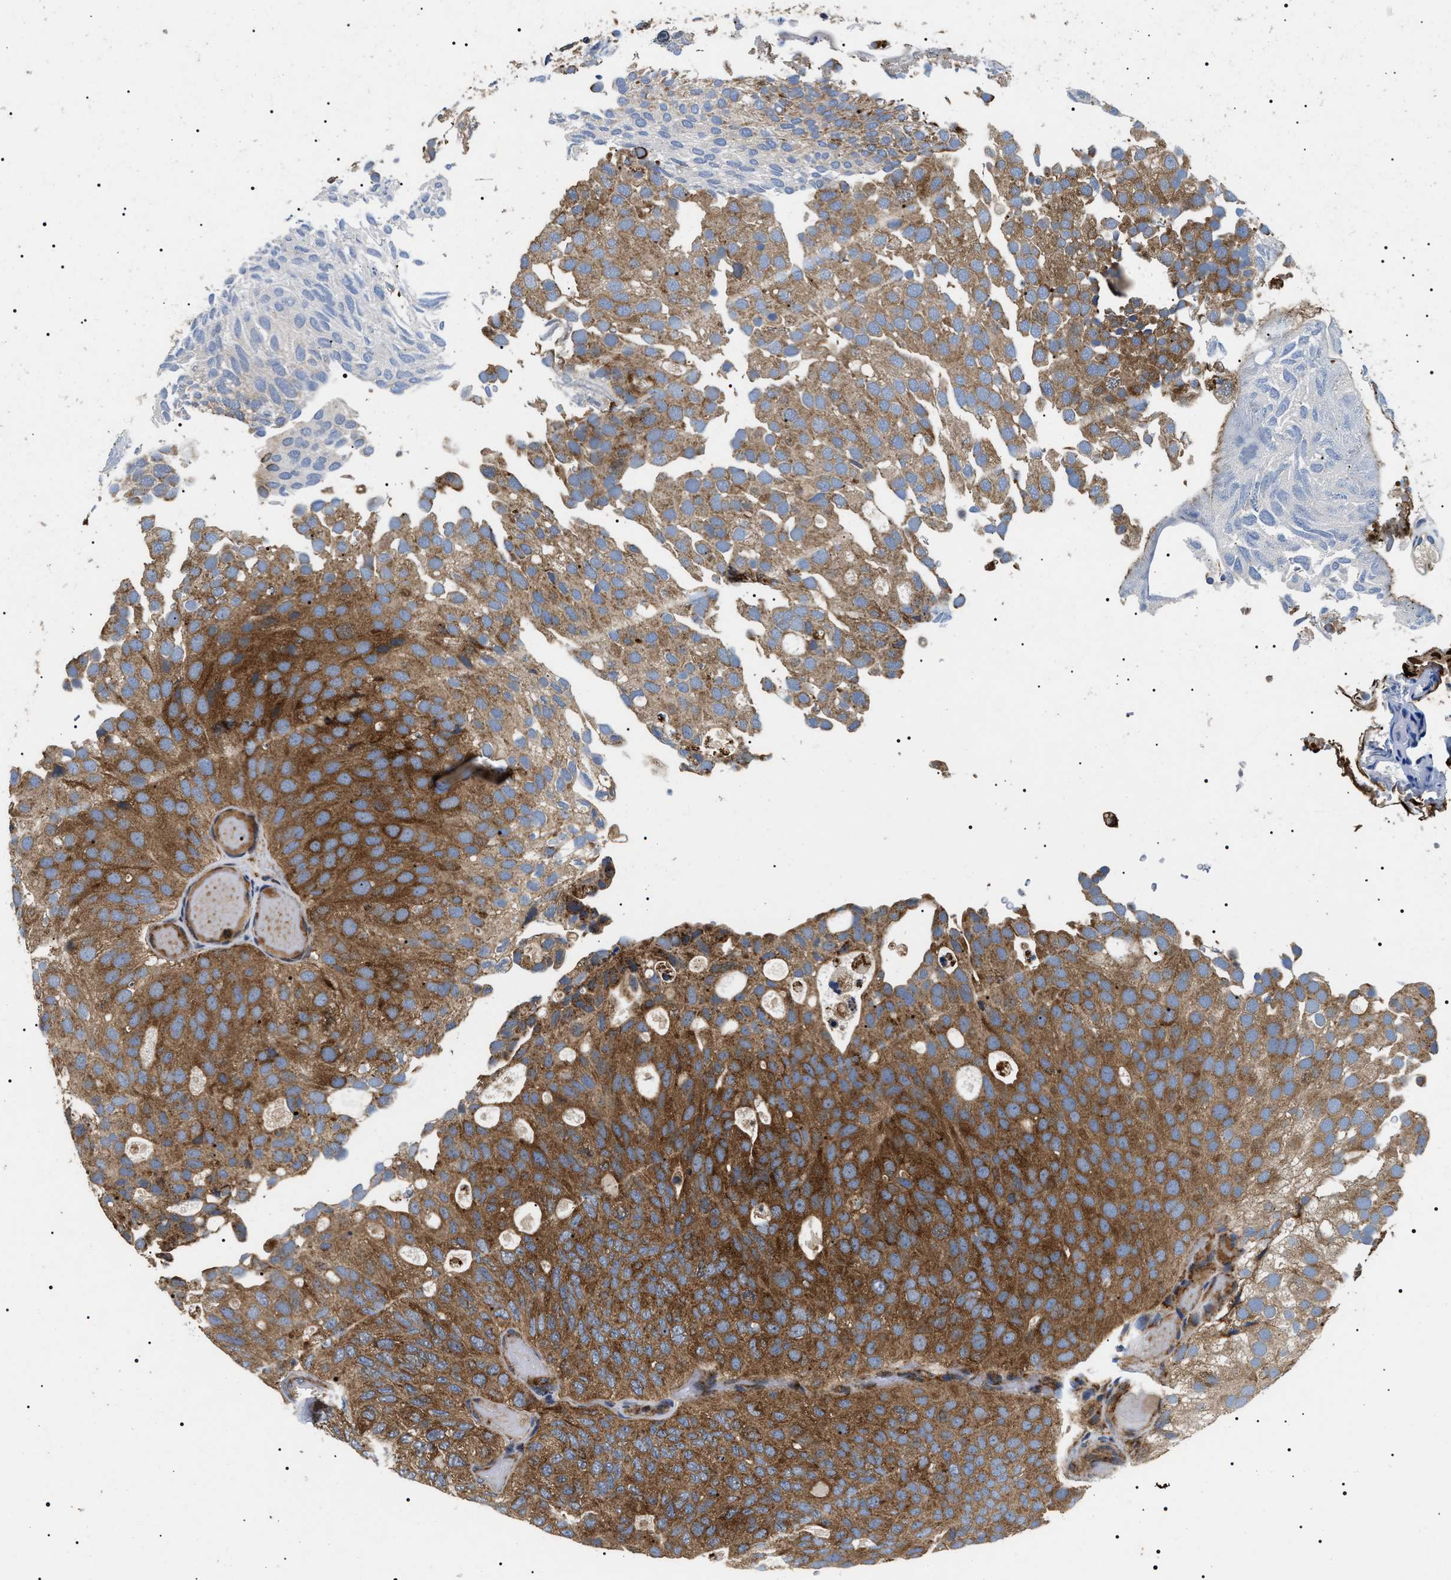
{"staining": {"intensity": "strong", "quantity": ">75%", "location": "cytoplasmic/membranous"}, "tissue": "urothelial cancer", "cell_type": "Tumor cells", "image_type": "cancer", "snomed": [{"axis": "morphology", "description": "Urothelial carcinoma, Low grade"}, {"axis": "topography", "description": "Urinary bladder"}], "caption": "Human urothelial cancer stained with a protein marker reveals strong staining in tumor cells.", "gene": "OXSM", "patient": {"sex": "male", "age": 78}}